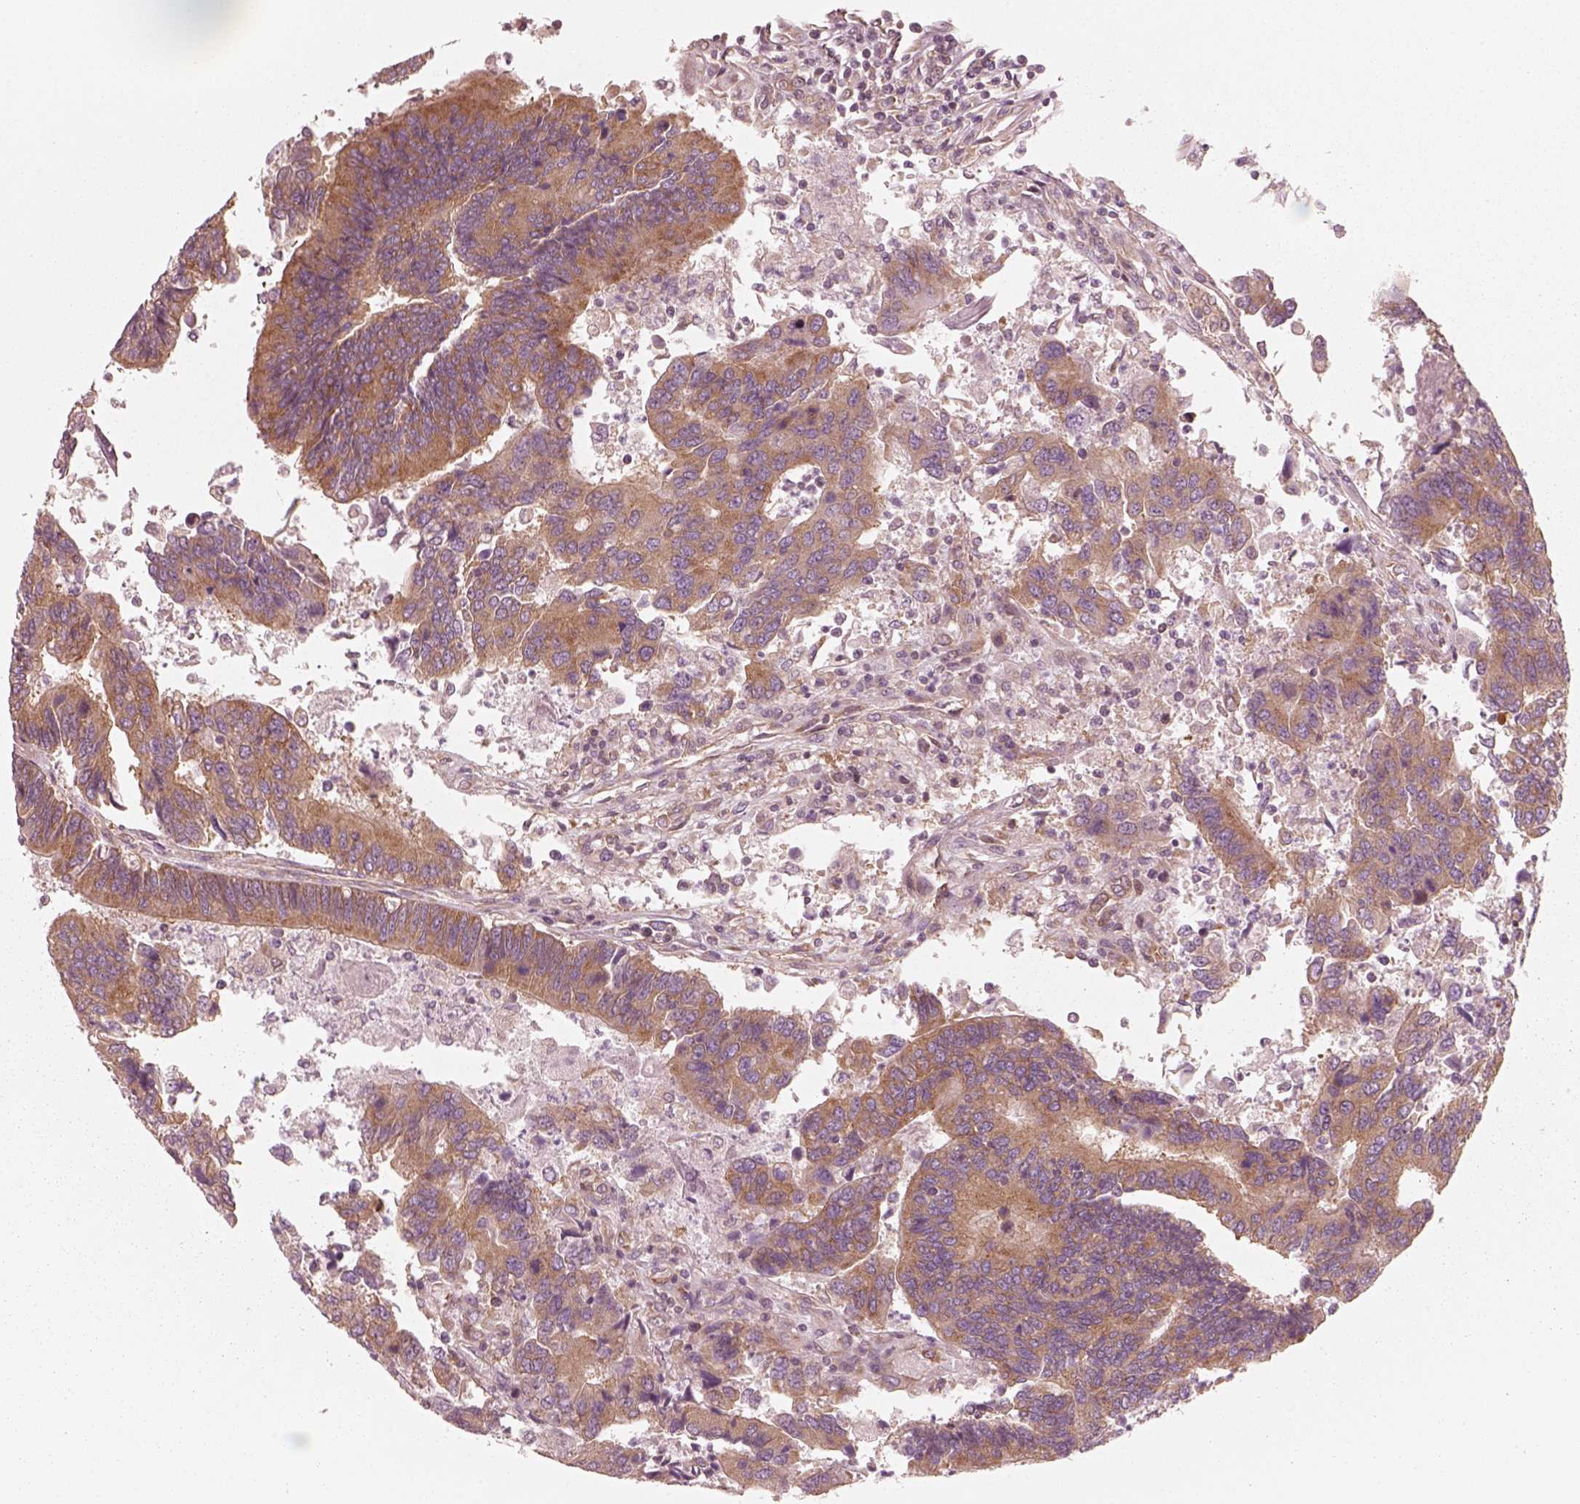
{"staining": {"intensity": "moderate", "quantity": ">75%", "location": "cytoplasmic/membranous"}, "tissue": "colorectal cancer", "cell_type": "Tumor cells", "image_type": "cancer", "snomed": [{"axis": "morphology", "description": "Adenocarcinoma, NOS"}, {"axis": "topography", "description": "Colon"}], "caption": "Approximately >75% of tumor cells in human adenocarcinoma (colorectal) reveal moderate cytoplasmic/membranous protein expression as visualized by brown immunohistochemical staining.", "gene": "CNOT2", "patient": {"sex": "female", "age": 67}}